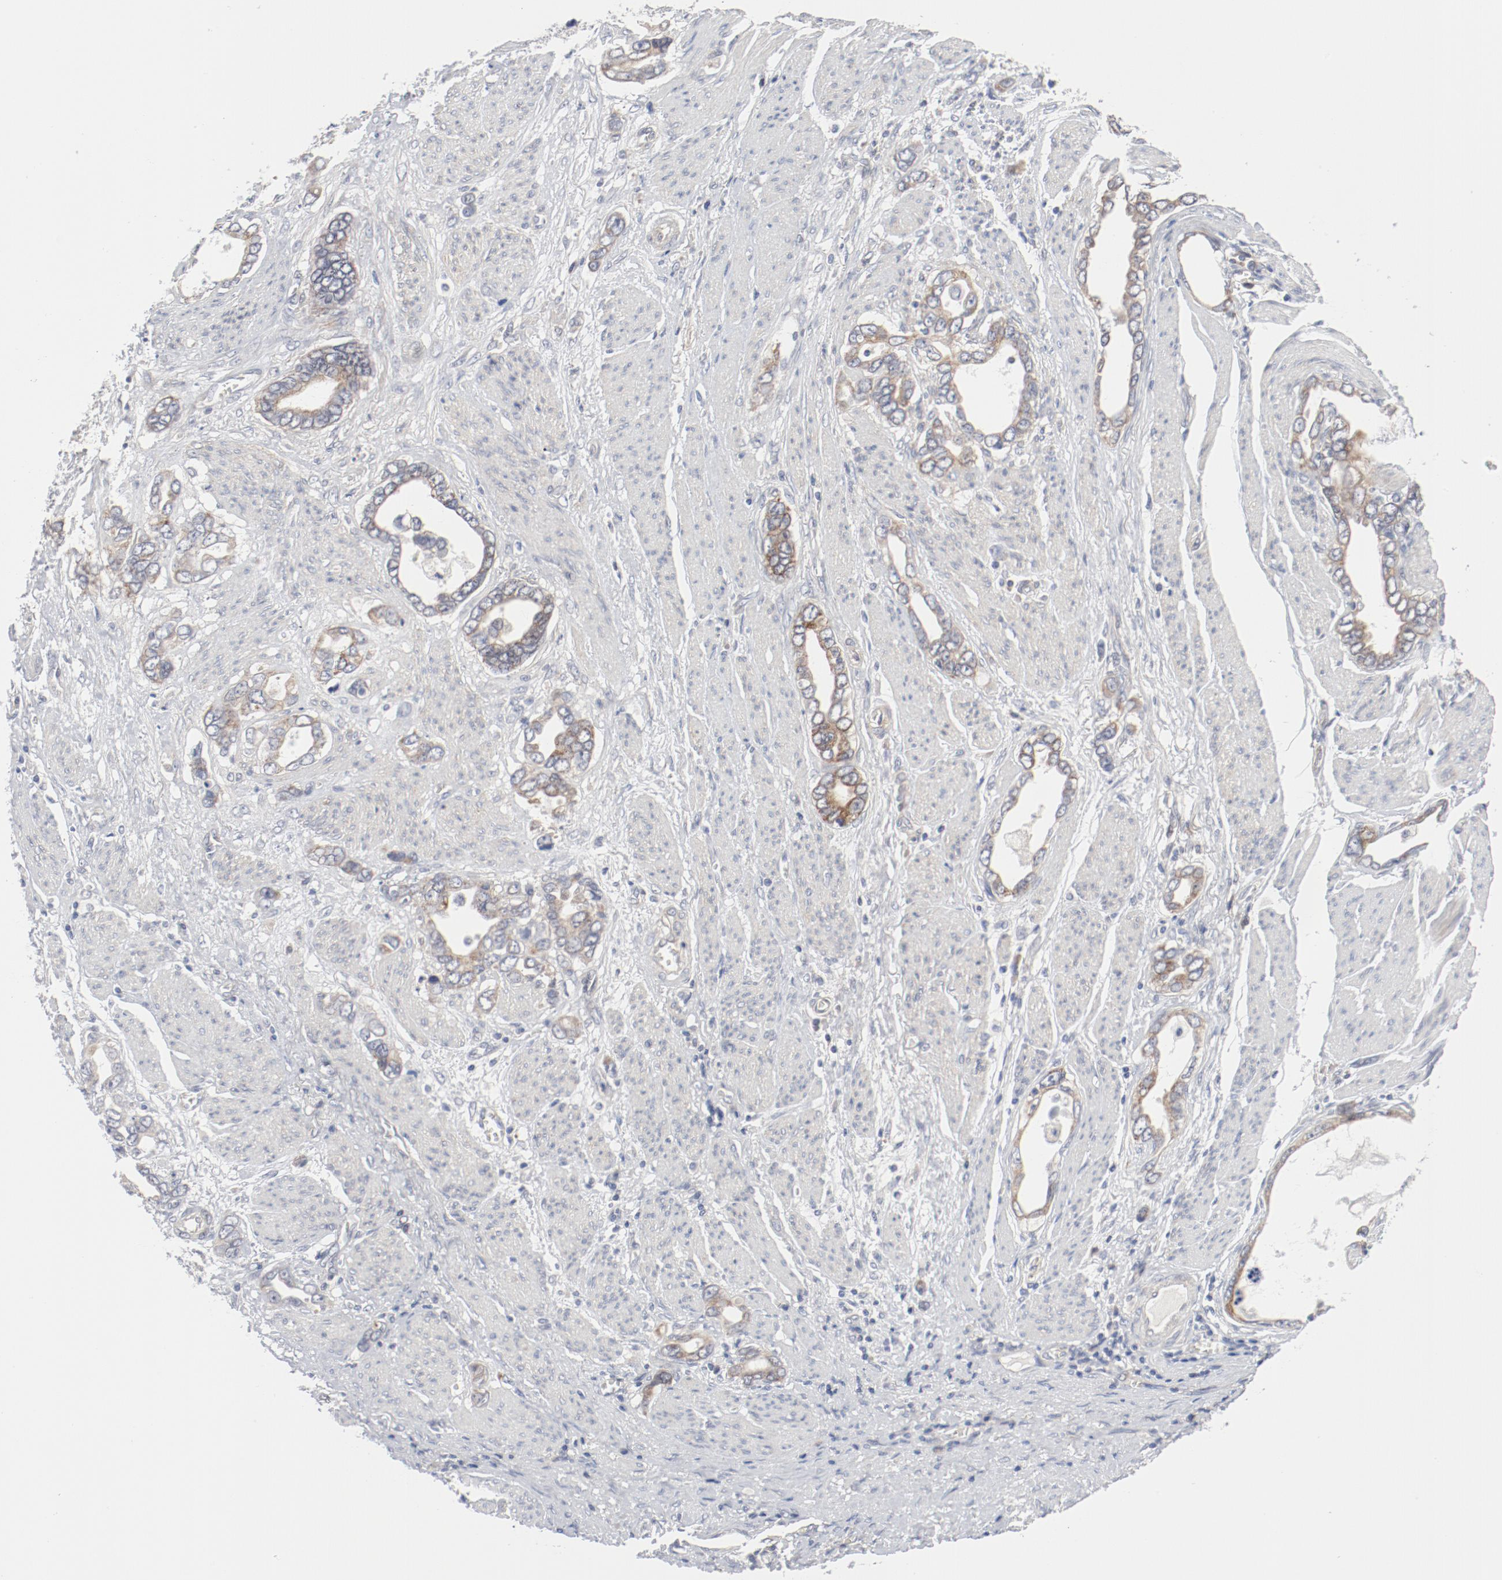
{"staining": {"intensity": "weak", "quantity": ">75%", "location": "cytoplasmic/membranous"}, "tissue": "stomach cancer", "cell_type": "Tumor cells", "image_type": "cancer", "snomed": [{"axis": "morphology", "description": "Adenocarcinoma, NOS"}, {"axis": "topography", "description": "Stomach"}], "caption": "Stomach cancer (adenocarcinoma) stained with DAB (3,3'-diaminobenzidine) immunohistochemistry demonstrates low levels of weak cytoplasmic/membranous staining in approximately >75% of tumor cells.", "gene": "BAD", "patient": {"sex": "male", "age": 78}}